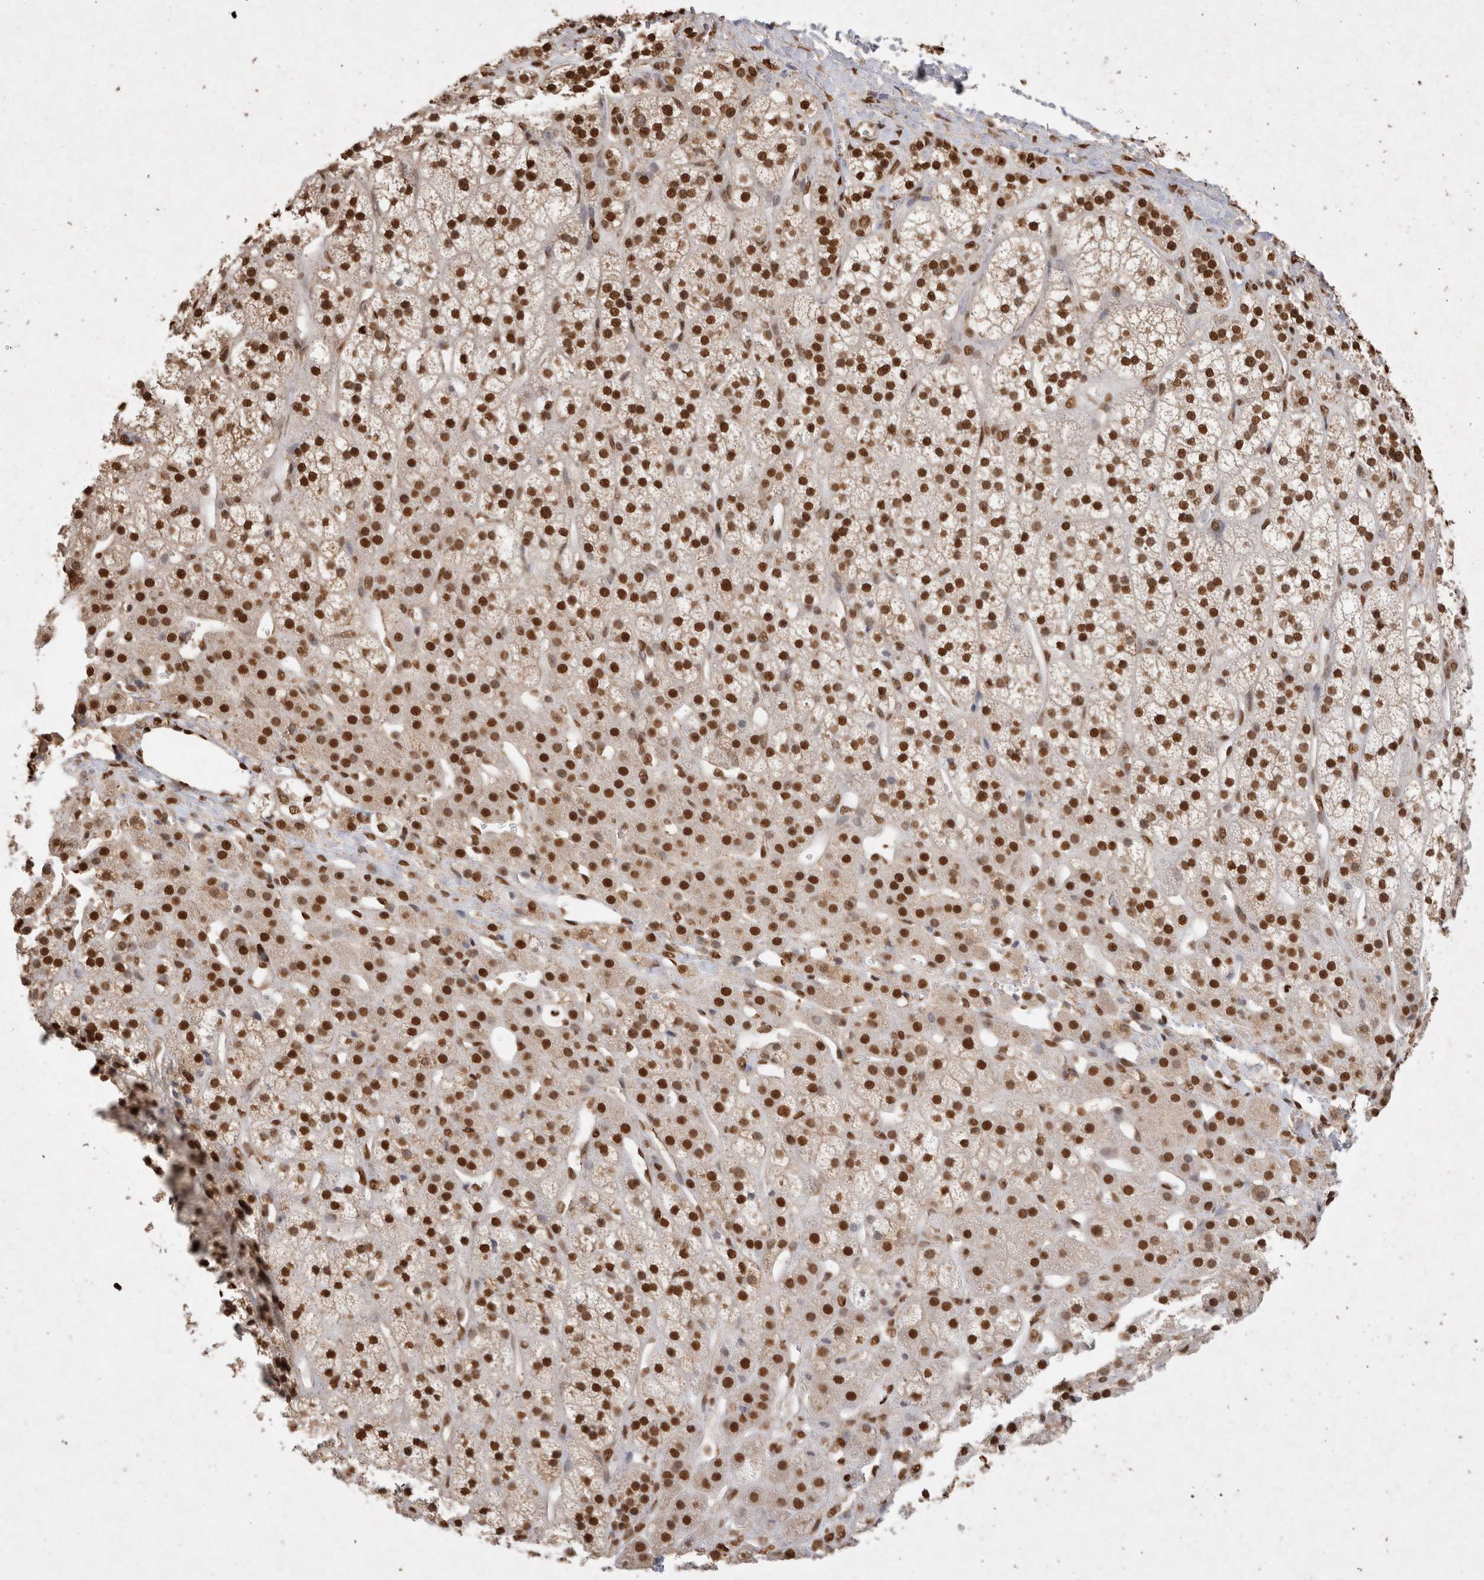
{"staining": {"intensity": "strong", "quantity": ">75%", "location": "nuclear"}, "tissue": "adrenal gland", "cell_type": "Glandular cells", "image_type": "normal", "snomed": [{"axis": "morphology", "description": "Normal tissue, NOS"}, {"axis": "topography", "description": "Adrenal gland"}], "caption": "Human adrenal gland stained with a protein marker displays strong staining in glandular cells.", "gene": "HDGF", "patient": {"sex": "male", "age": 56}}